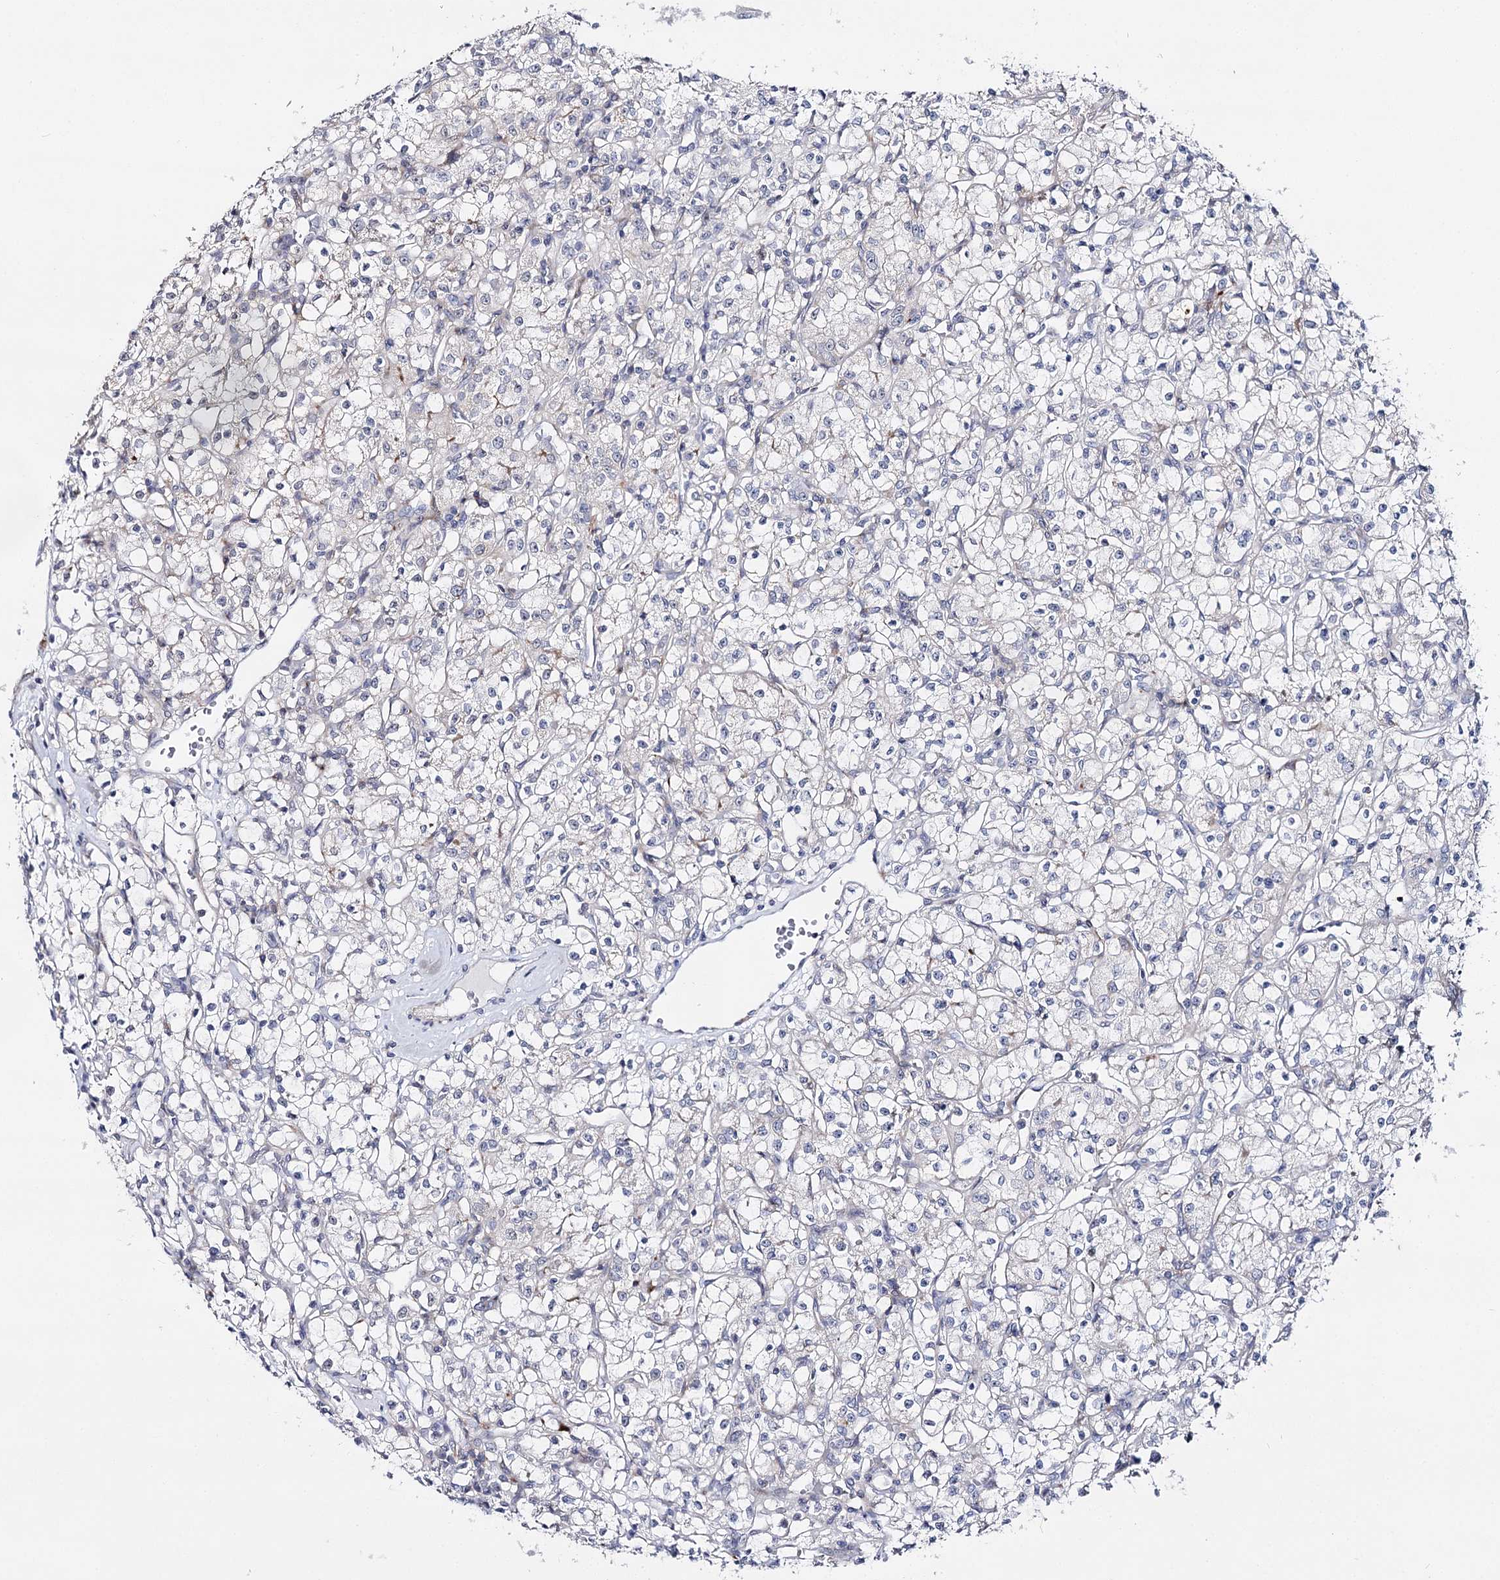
{"staining": {"intensity": "negative", "quantity": "none", "location": "none"}, "tissue": "renal cancer", "cell_type": "Tumor cells", "image_type": "cancer", "snomed": [{"axis": "morphology", "description": "Adenocarcinoma, NOS"}, {"axis": "topography", "description": "Kidney"}], "caption": "The immunohistochemistry histopathology image has no significant expression in tumor cells of adenocarcinoma (renal) tissue. (Brightfield microscopy of DAB IHC at high magnification).", "gene": "AGXT2", "patient": {"sex": "female", "age": 59}}